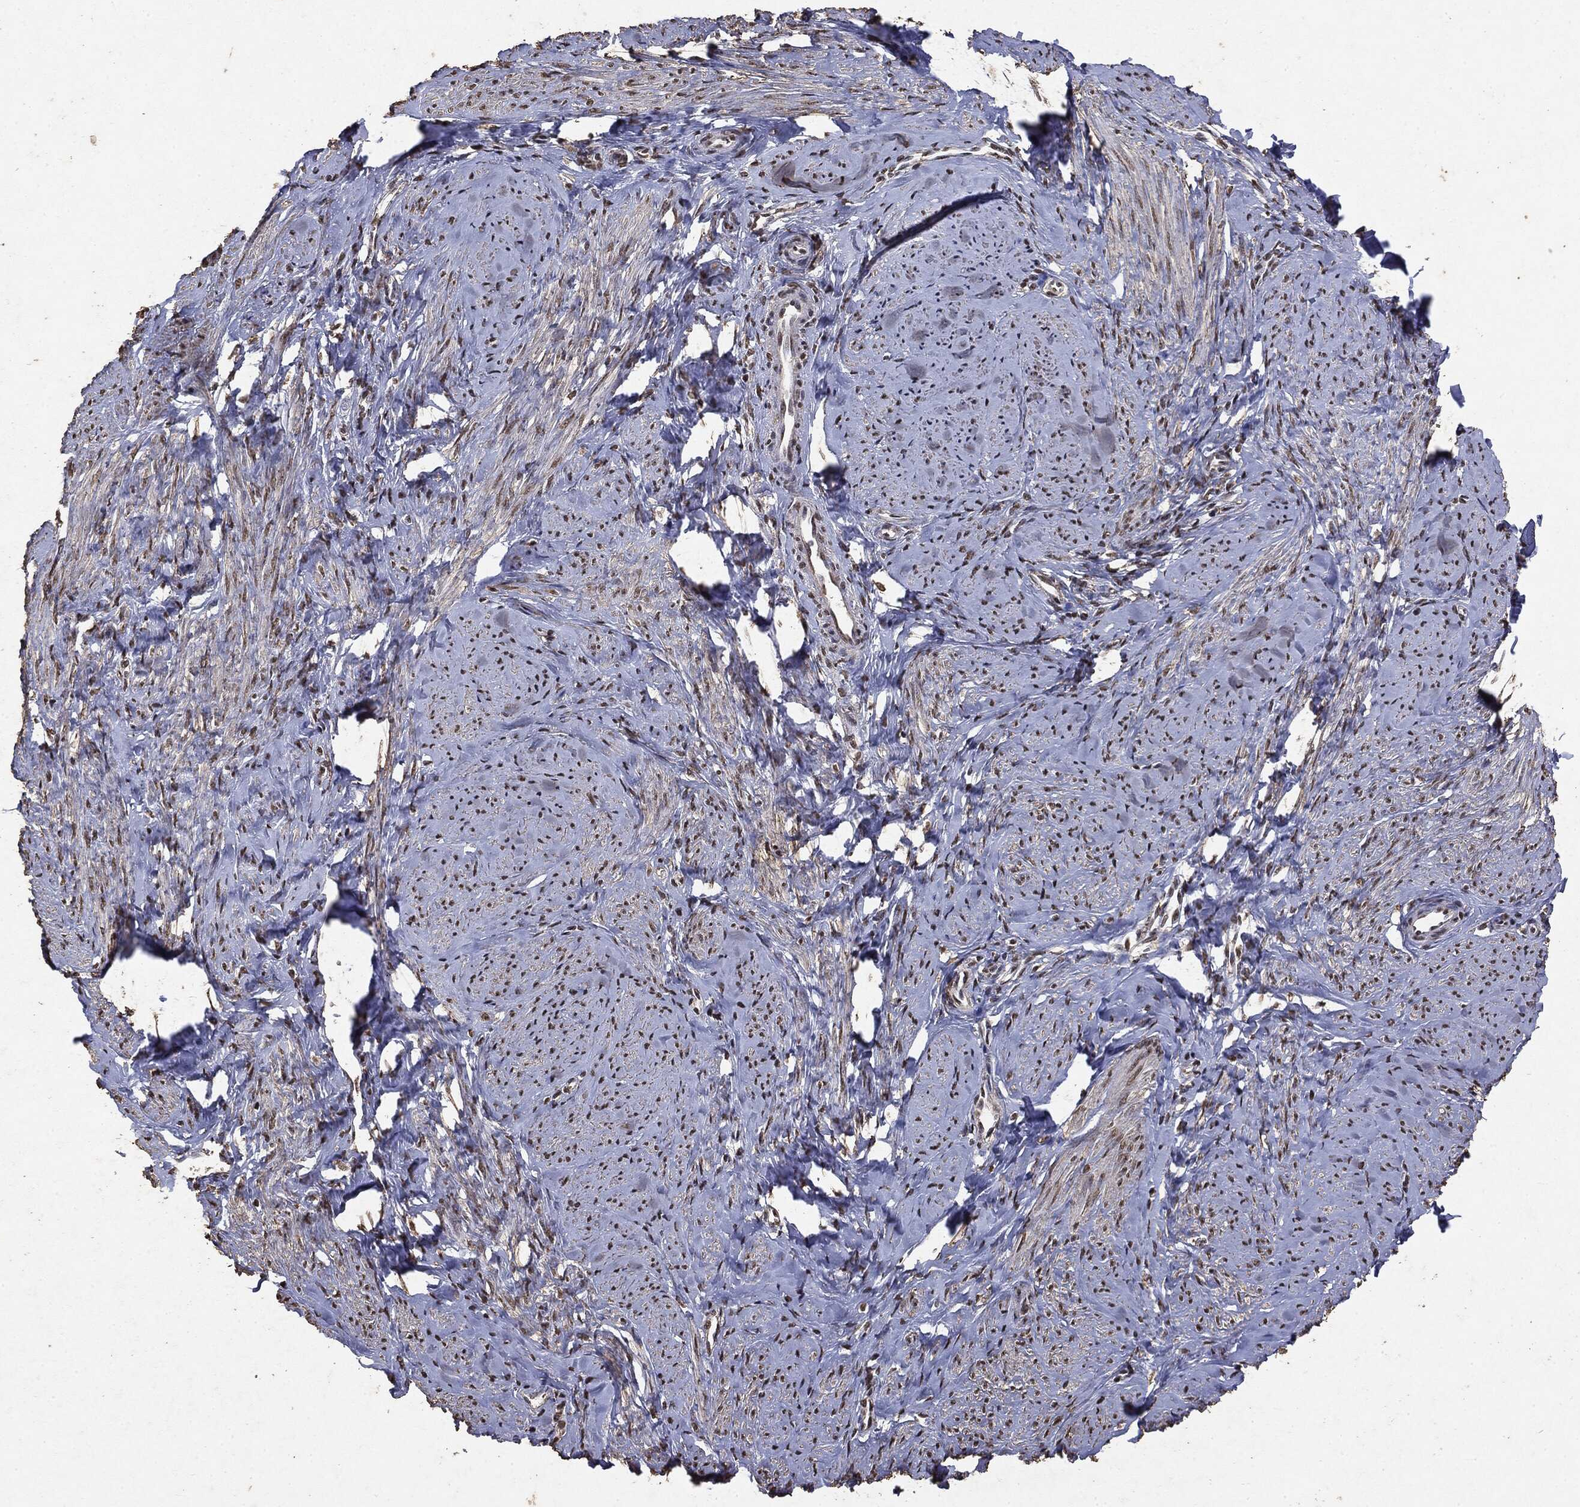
{"staining": {"intensity": "moderate", "quantity": ">75%", "location": "nuclear"}, "tissue": "smooth muscle", "cell_type": "Smooth muscle cells", "image_type": "normal", "snomed": [{"axis": "morphology", "description": "Normal tissue, NOS"}, {"axis": "topography", "description": "Smooth muscle"}], "caption": "Approximately >75% of smooth muscle cells in benign smooth muscle display moderate nuclear protein staining as visualized by brown immunohistochemical staining.", "gene": "RAD18", "patient": {"sex": "female", "age": 48}}